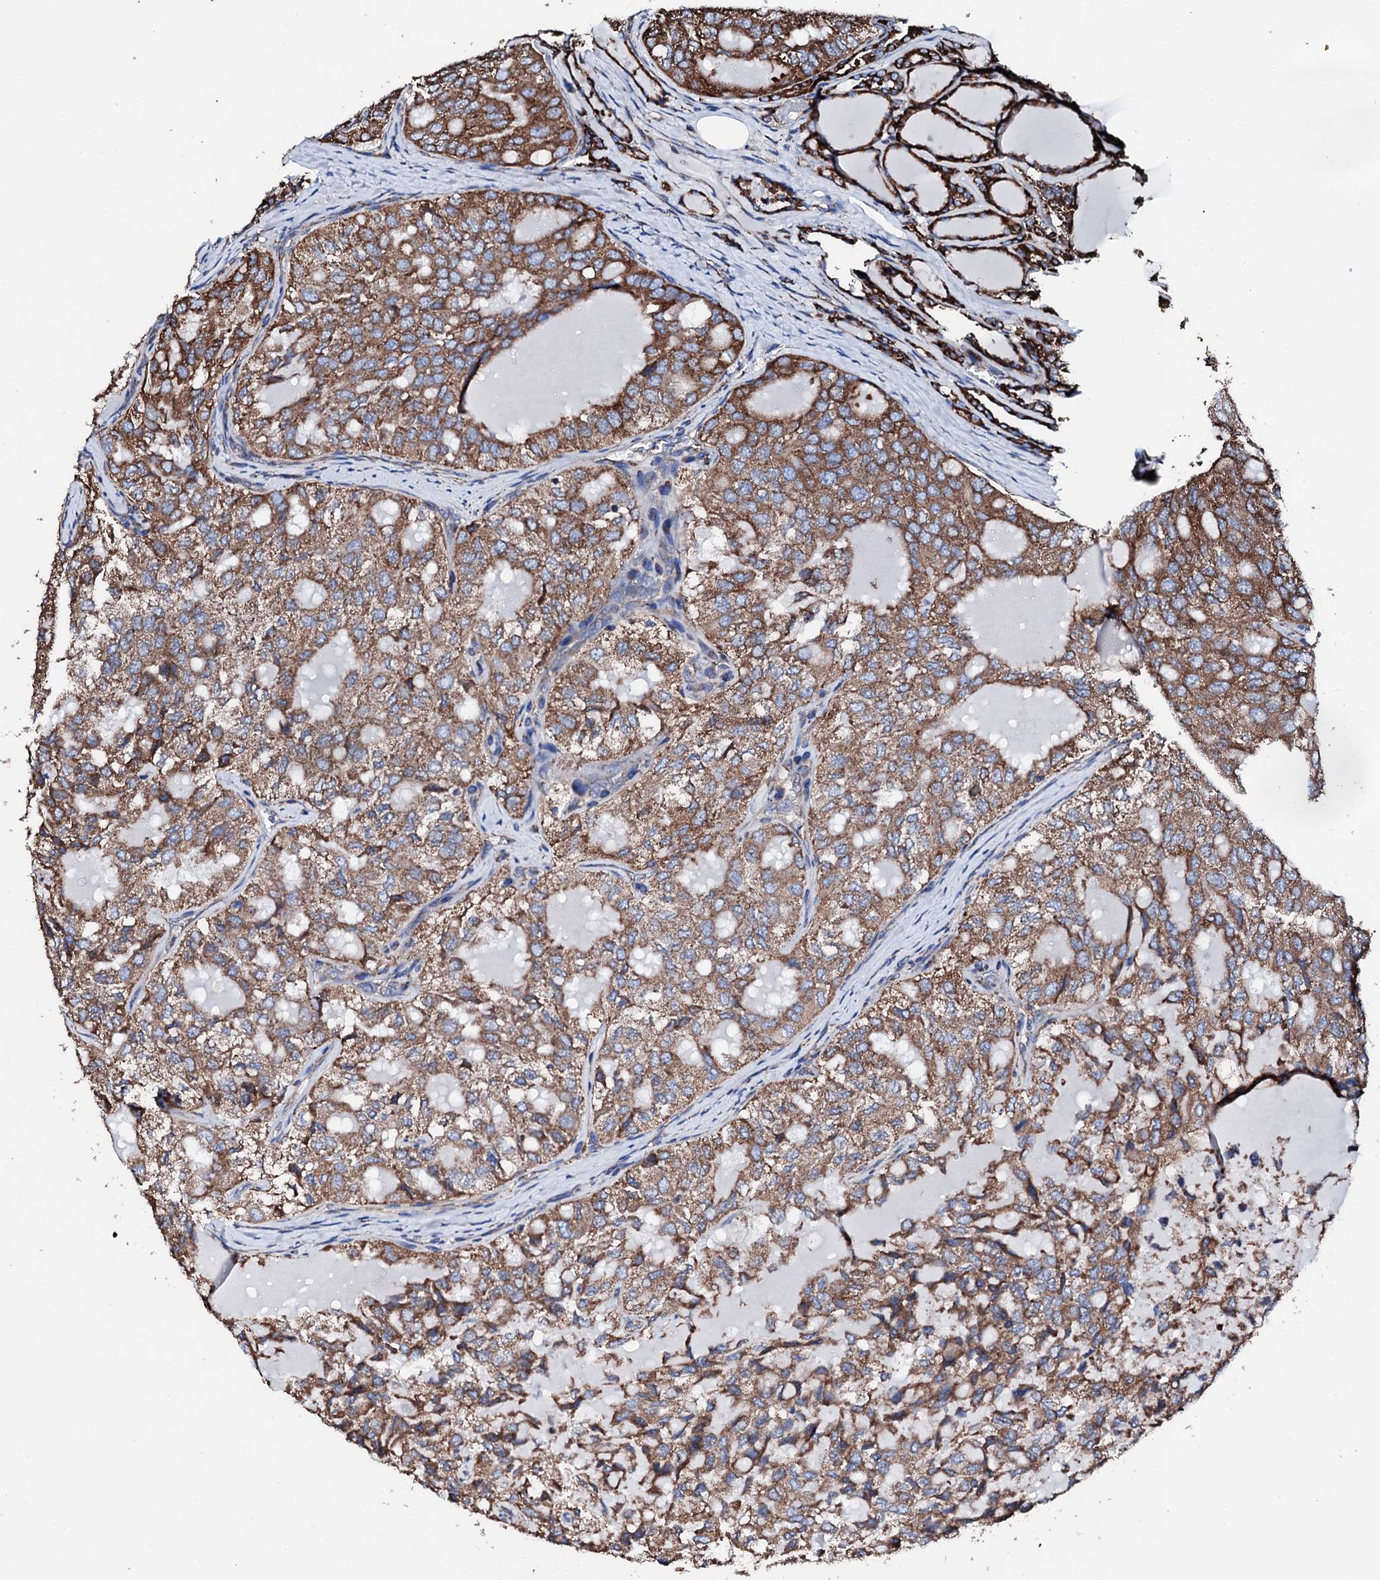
{"staining": {"intensity": "moderate", "quantity": ">75%", "location": "cytoplasmic/membranous"}, "tissue": "thyroid cancer", "cell_type": "Tumor cells", "image_type": "cancer", "snomed": [{"axis": "morphology", "description": "Follicular adenoma carcinoma, NOS"}, {"axis": "topography", "description": "Thyroid gland"}], "caption": "Immunohistochemical staining of thyroid cancer (follicular adenoma carcinoma) exhibits medium levels of moderate cytoplasmic/membranous positivity in approximately >75% of tumor cells.", "gene": "AMDHD1", "patient": {"sex": "male", "age": 75}}